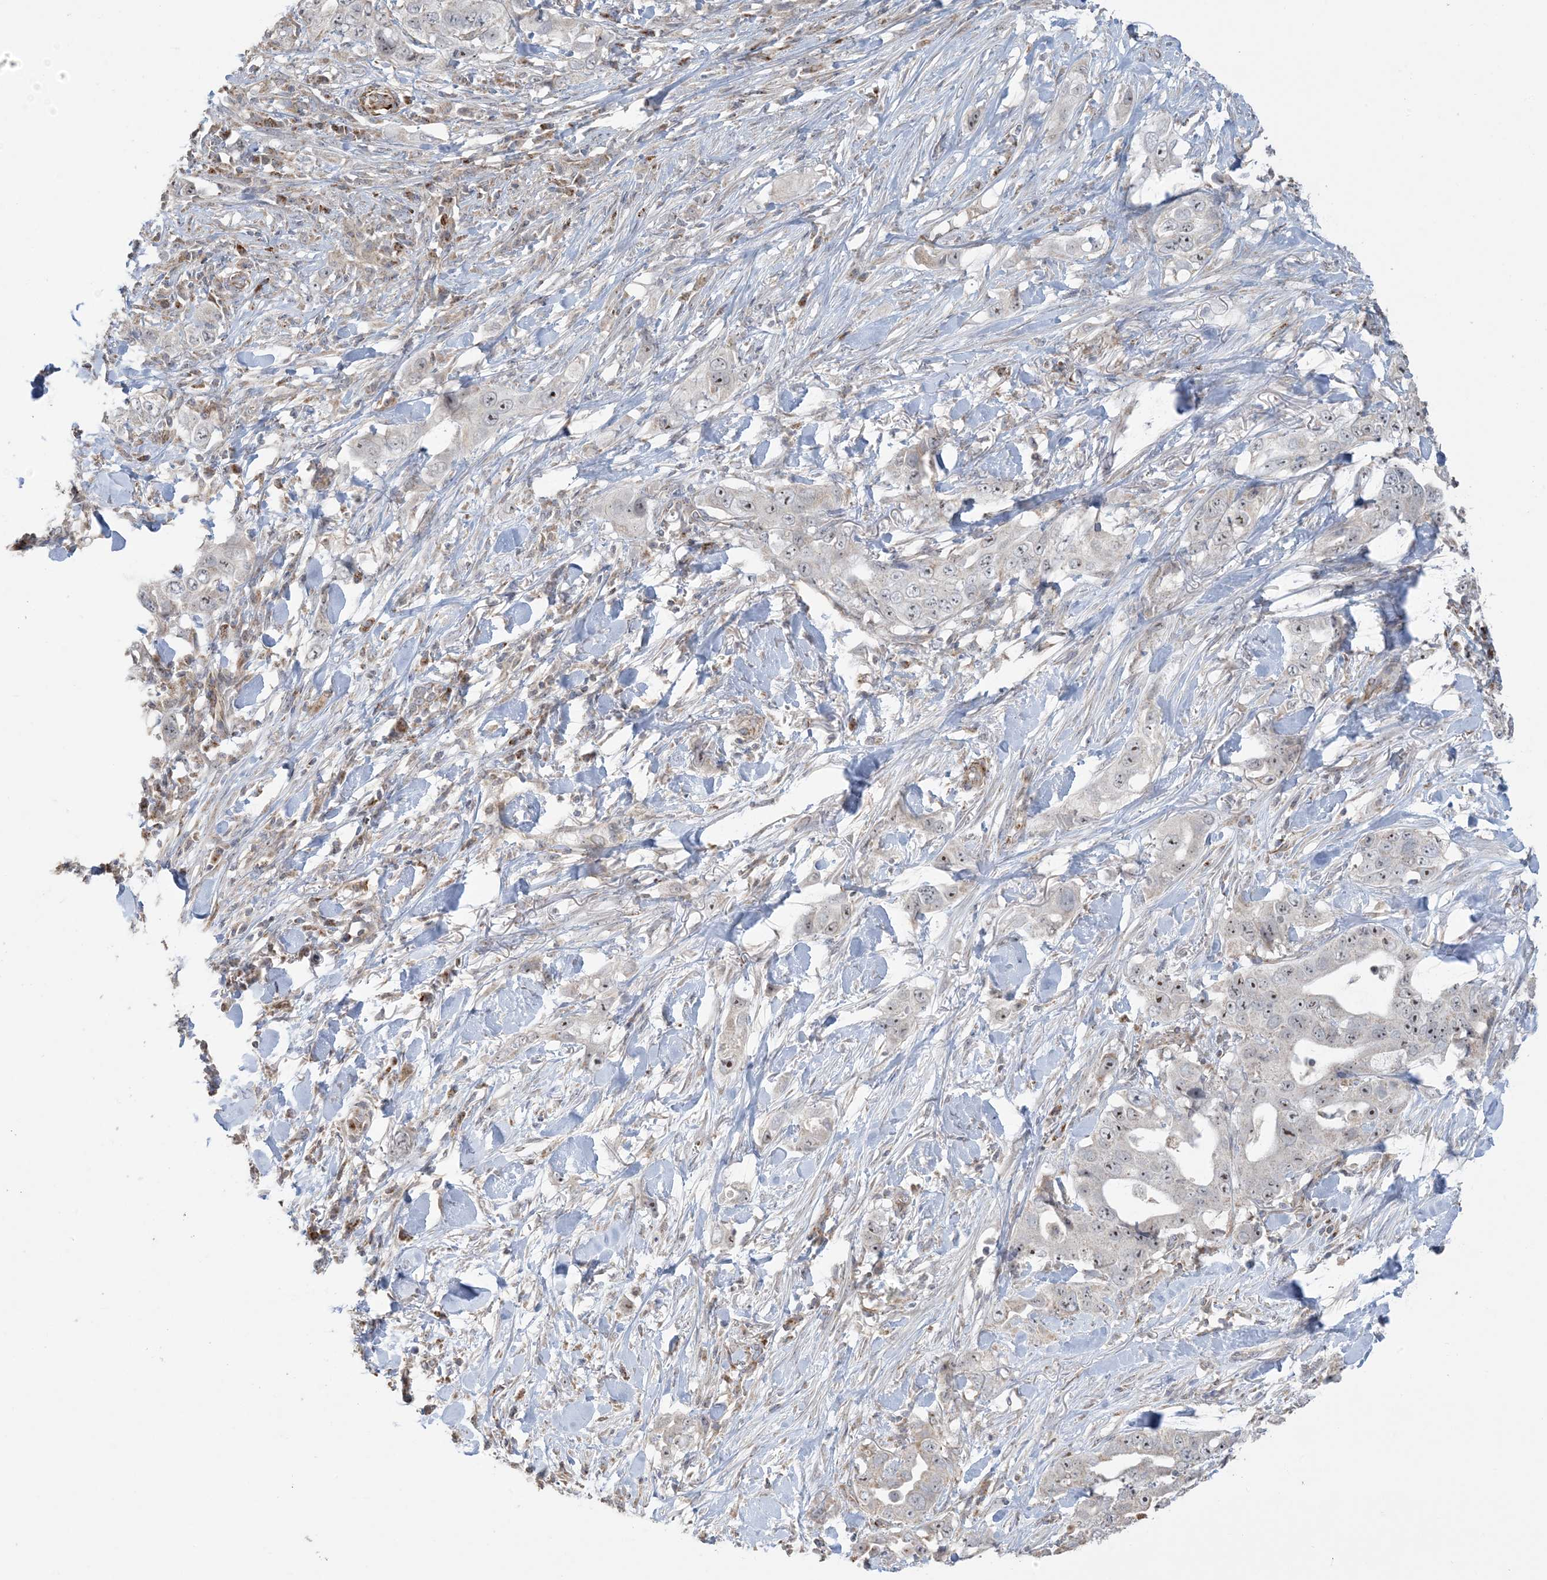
{"staining": {"intensity": "weak", "quantity": "<25%", "location": "nuclear"}, "tissue": "lung cancer", "cell_type": "Tumor cells", "image_type": "cancer", "snomed": [{"axis": "morphology", "description": "Adenocarcinoma, NOS"}, {"axis": "topography", "description": "Lung"}], "caption": "Histopathology image shows no protein staining in tumor cells of lung cancer (adenocarcinoma) tissue.", "gene": "AGA", "patient": {"sex": "female", "age": 51}}